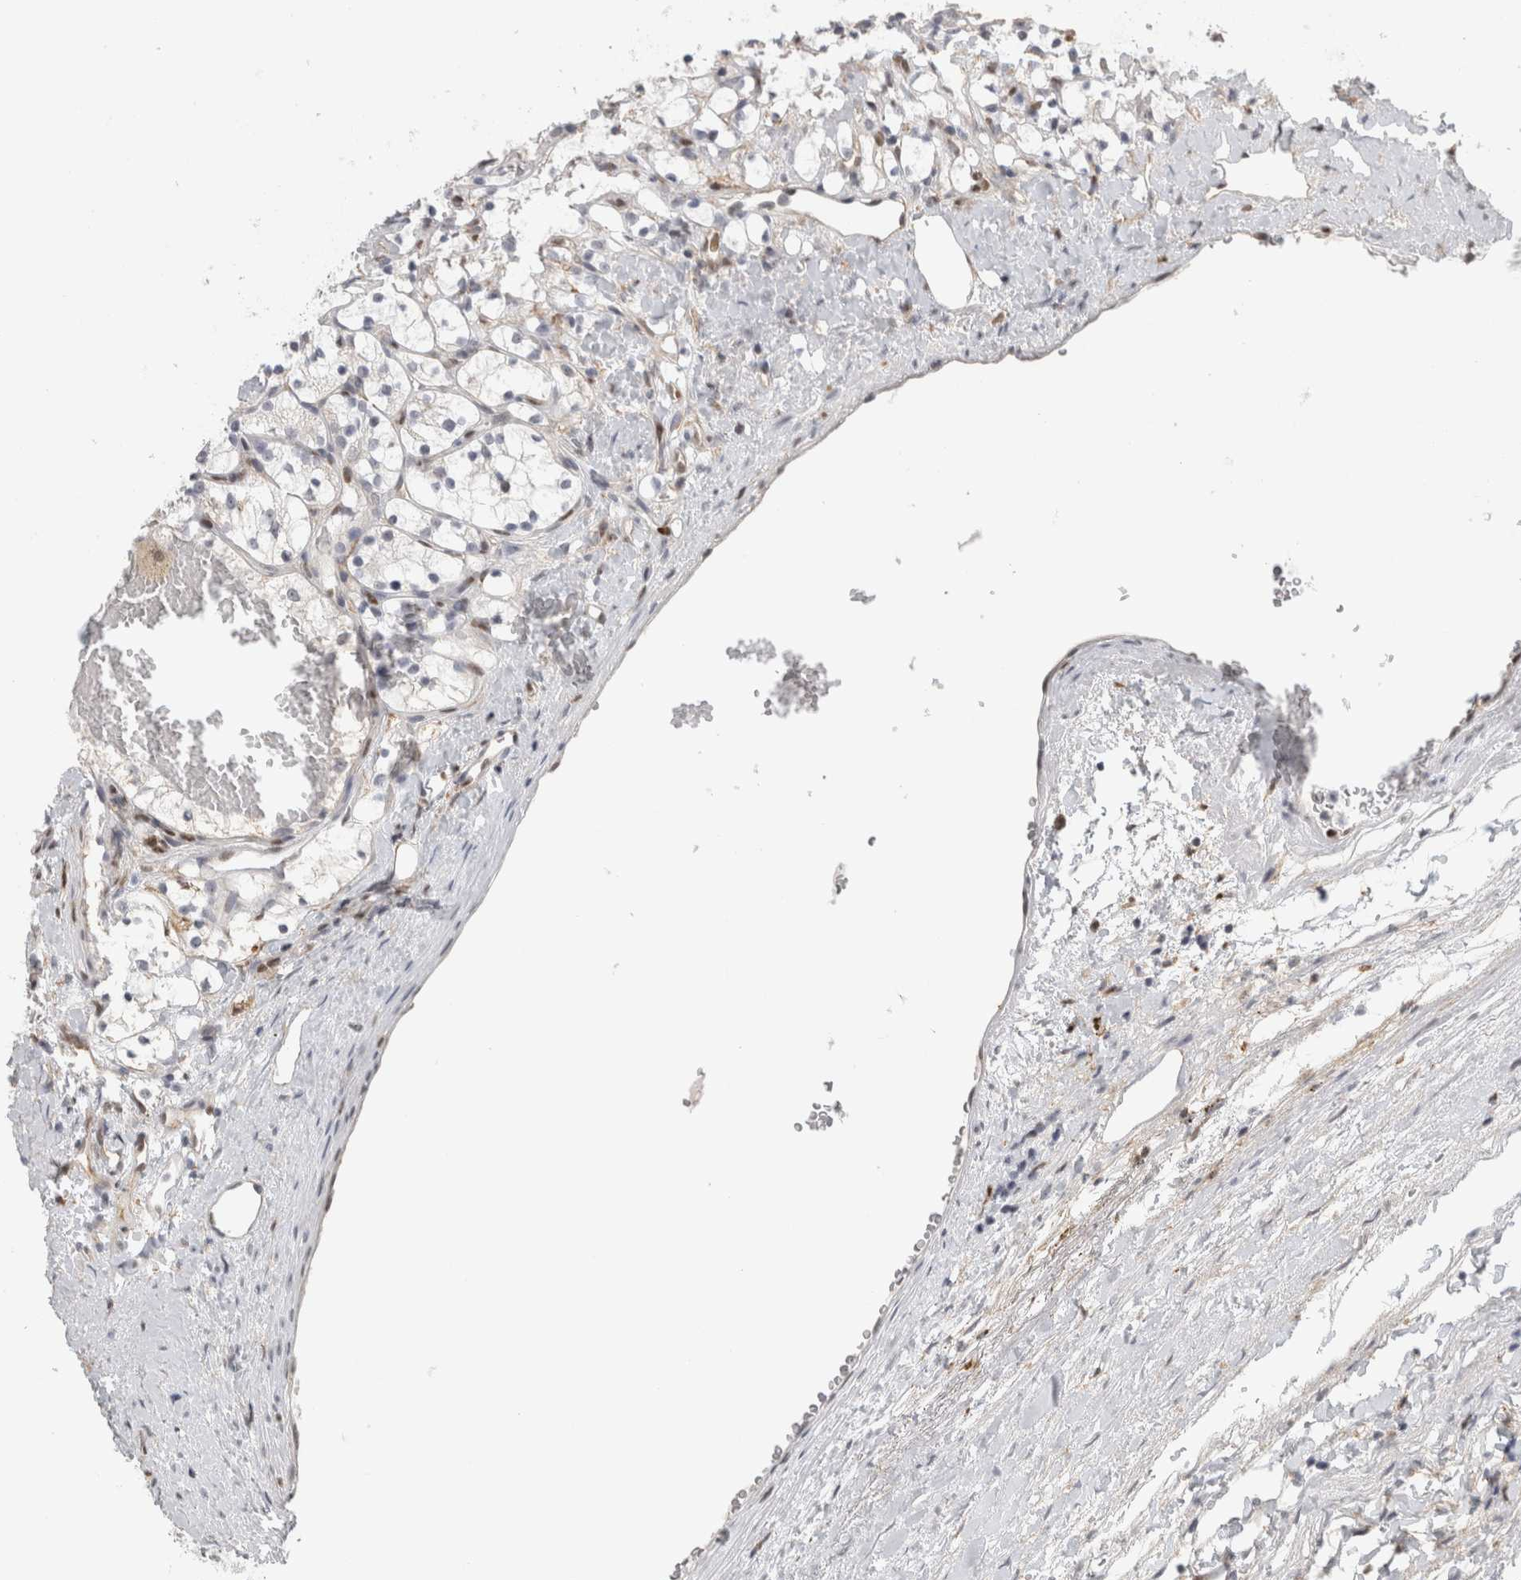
{"staining": {"intensity": "negative", "quantity": "none", "location": "none"}, "tissue": "renal cancer", "cell_type": "Tumor cells", "image_type": "cancer", "snomed": [{"axis": "morphology", "description": "Adenocarcinoma, NOS"}, {"axis": "topography", "description": "Kidney"}], "caption": "Renal cancer was stained to show a protein in brown. There is no significant staining in tumor cells.", "gene": "SRARP", "patient": {"sex": "female", "age": 69}}